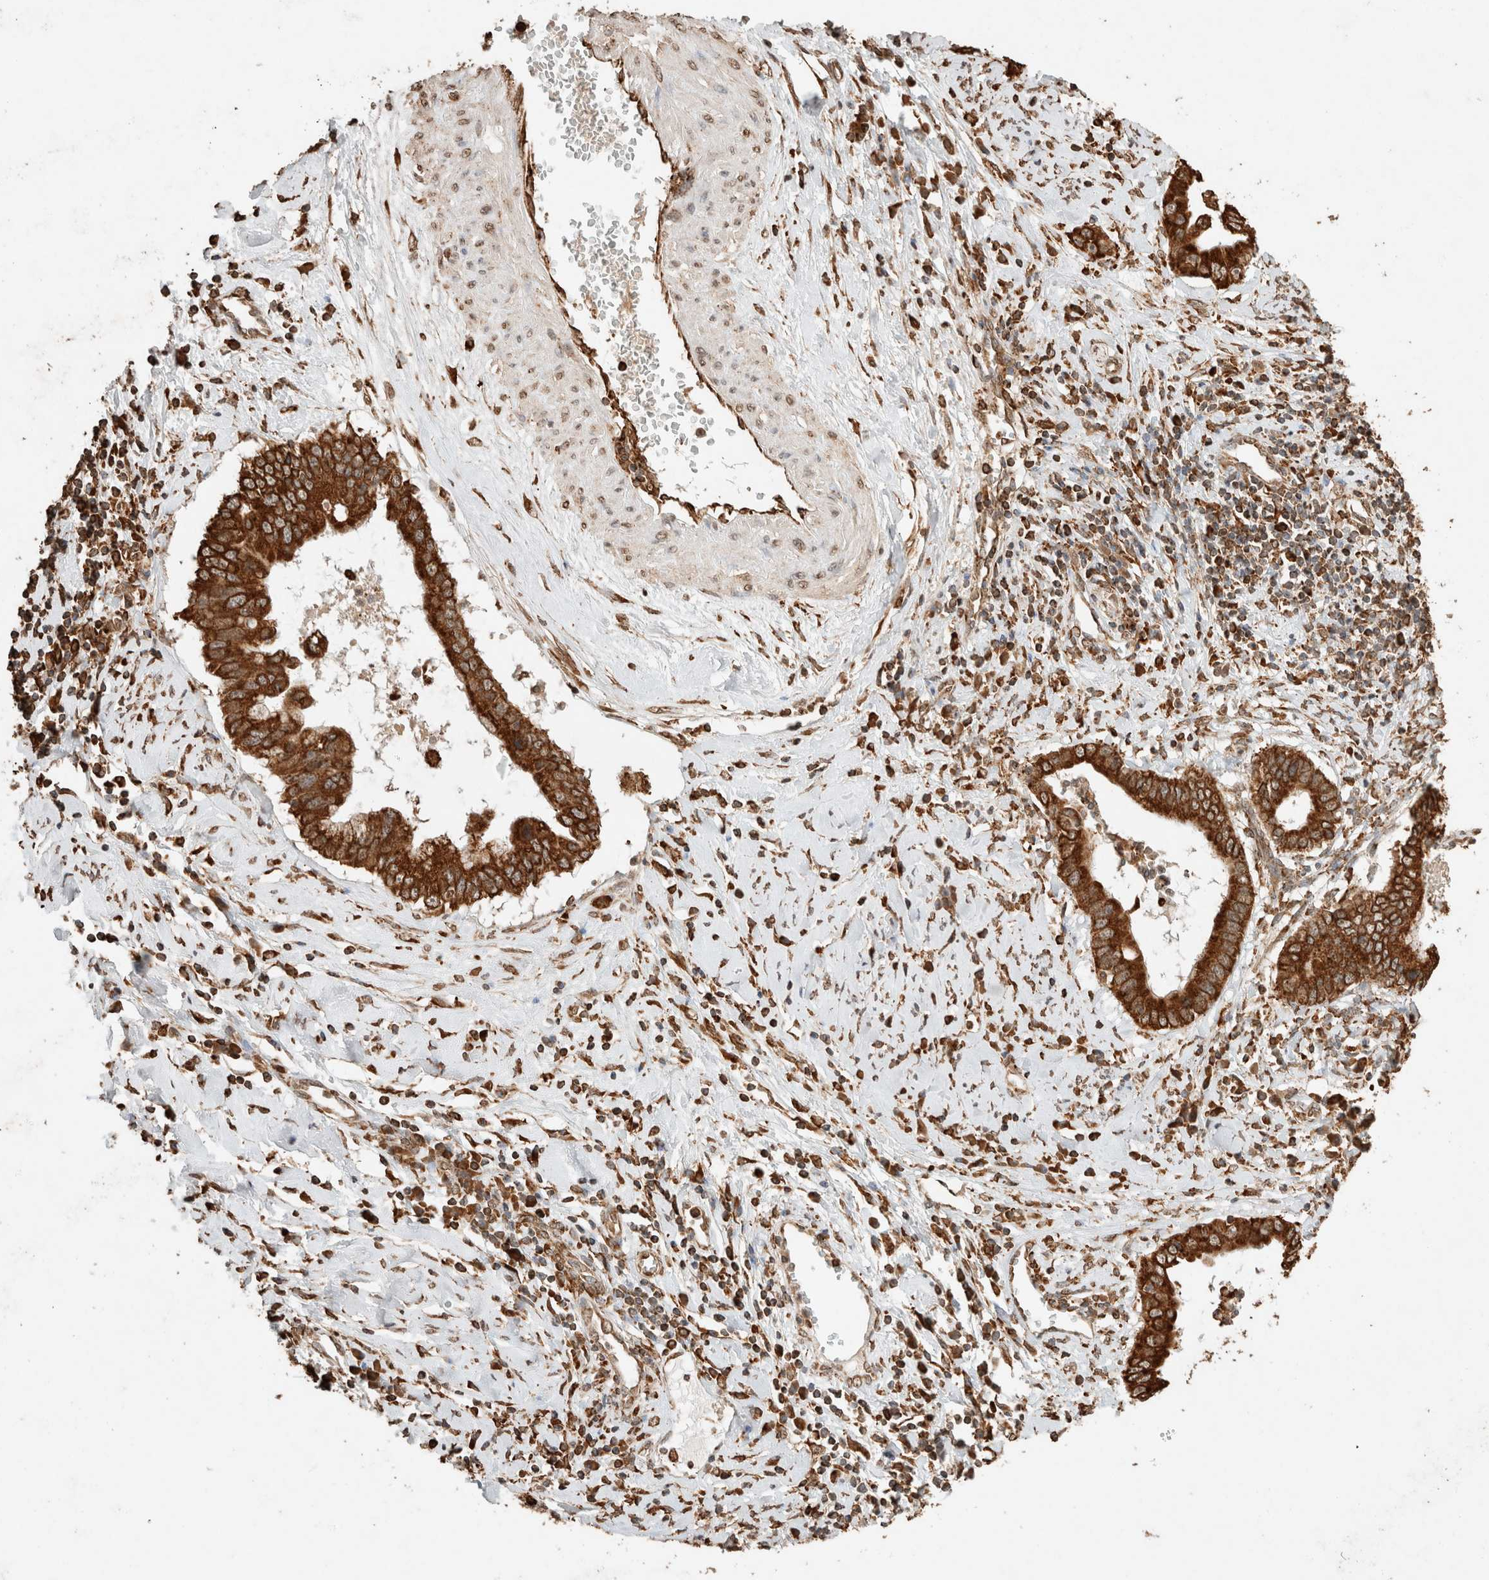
{"staining": {"intensity": "moderate", "quantity": ">75%", "location": "cytoplasmic/membranous"}, "tissue": "cervical cancer", "cell_type": "Tumor cells", "image_type": "cancer", "snomed": [{"axis": "morphology", "description": "Adenocarcinoma, NOS"}, {"axis": "topography", "description": "Cervix"}], "caption": "An immunohistochemistry (IHC) image of neoplastic tissue is shown. Protein staining in brown labels moderate cytoplasmic/membranous positivity in cervical adenocarcinoma within tumor cells.", "gene": "ERAP1", "patient": {"sex": "female", "age": 44}}